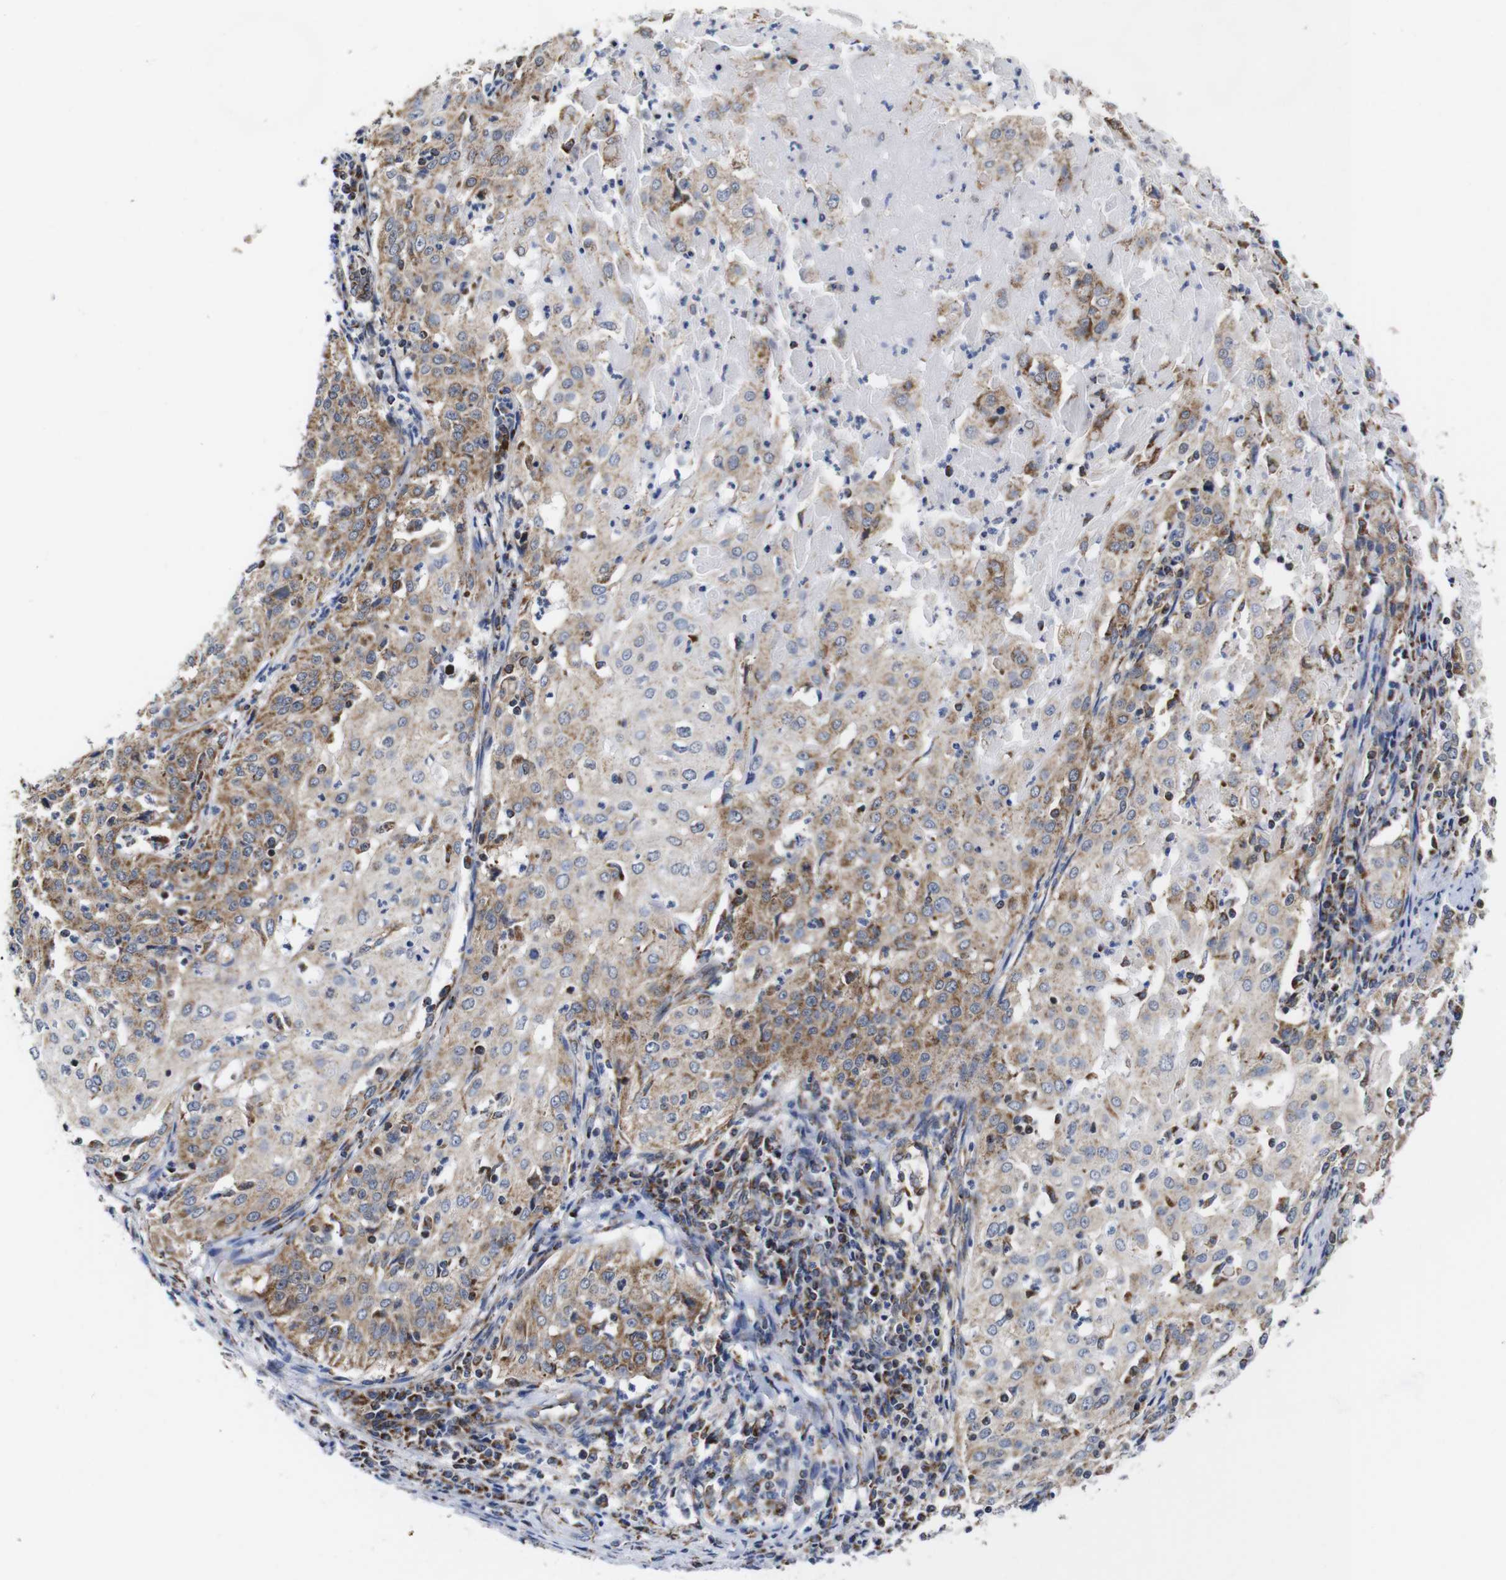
{"staining": {"intensity": "moderate", "quantity": "25%-75%", "location": "cytoplasmic/membranous"}, "tissue": "cervical cancer", "cell_type": "Tumor cells", "image_type": "cancer", "snomed": [{"axis": "morphology", "description": "Squamous cell carcinoma, NOS"}, {"axis": "topography", "description": "Cervix"}], "caption": "Brown immunohistochemical staining in cervical cancer (squamous cell carcinoma) displays moderate cytoplasmic/membranous staining in approximately 25%-75% of tumor cells.", "gene": "C17orf80", "patient": {"sex": "female", "age": 39}}